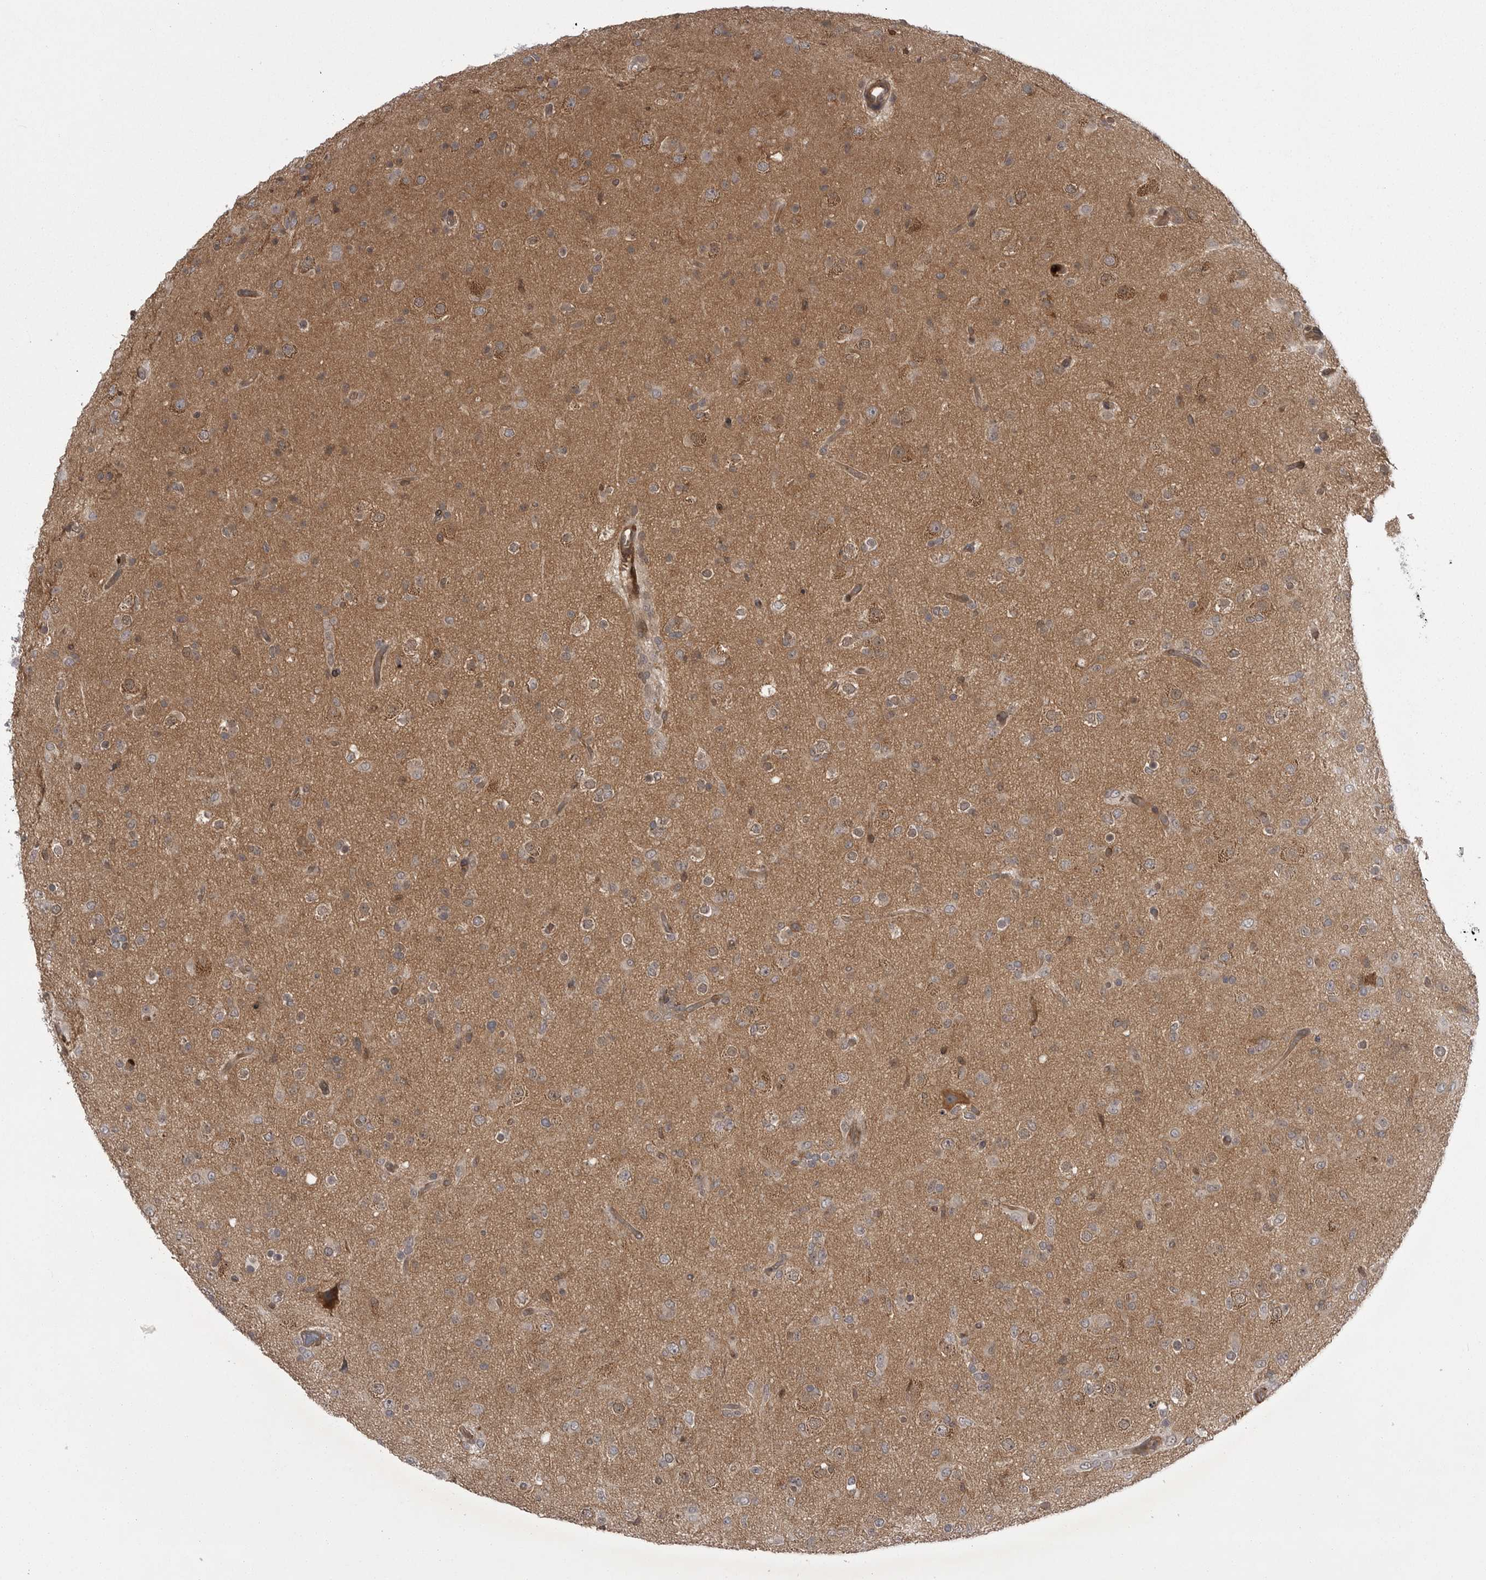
{"staining": {"intensity": "weak", "quantity": "25%-75%", "location": "cytoplasmic/membranous"}, "tissue": "glioma", "cell_type": "Tumor cells", "image_type": "cancer", "snomed": [{"axis": "morphology", "description": "Glioma, malignant, Low grade"}, {"axis": "topography", "description": "Brain"}], "caption": "Immunohistochemistry image of human glioma stained for a protein (brown), which displays low levels of weak cytoplasmic/membranous staining in about 25%-75% of tumor cells.", "gene": "STK24", "patient": {"sex": "male", "age": 65}}